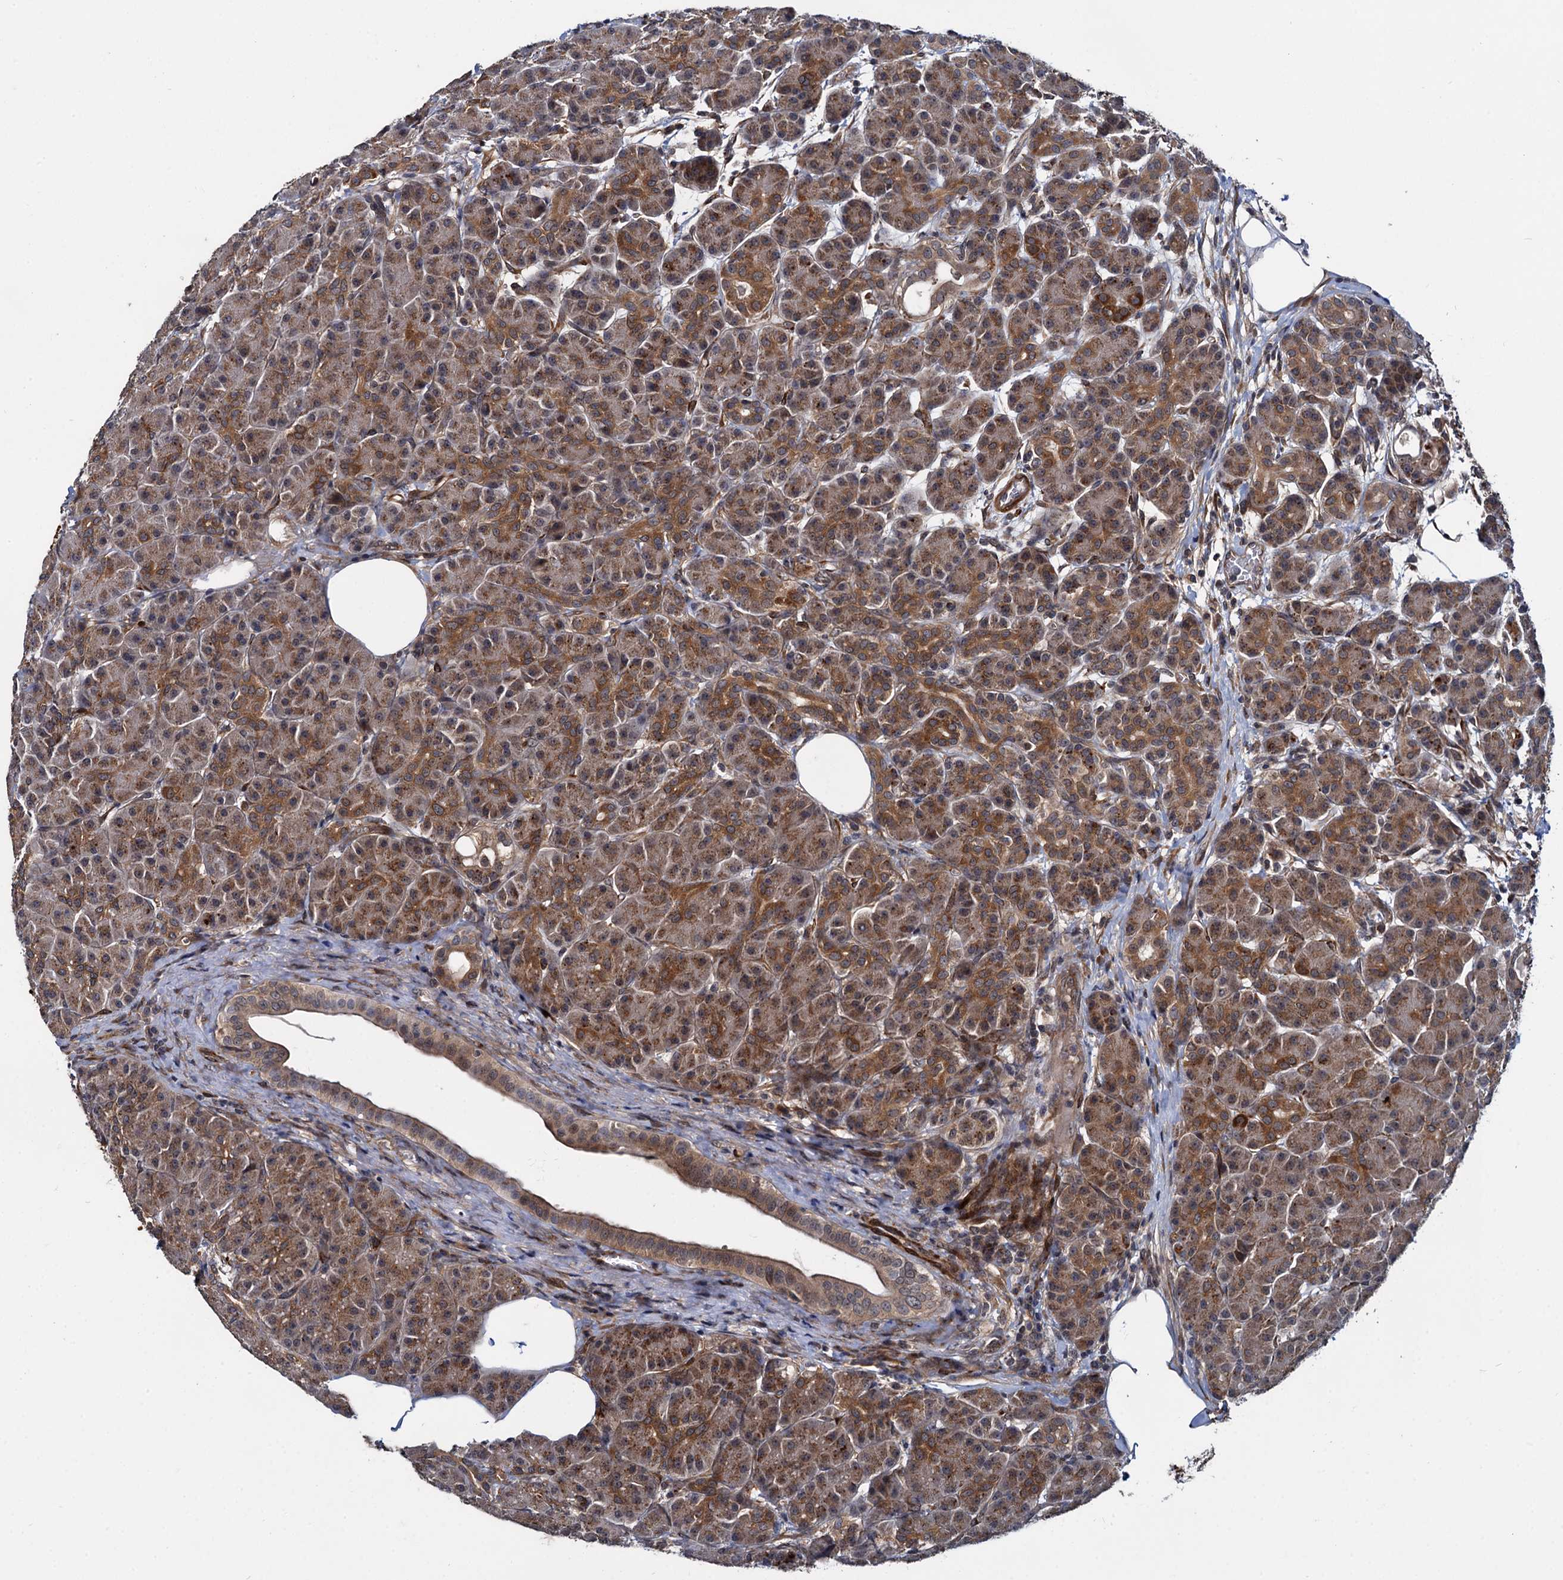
{"staining": {"intensity": "moderate", "quantity": ">75%", "location": "cytoplasmic/membranous"}, "tissue": "pancreas", "cell_type": "Exocrine glandular cells", "image_type": "normal", "snomed": [{"axis": "morphology", "description": "Normal tissue, NOS"}, {"axis": "topography", "description": "Pancreas"}], "caption": "Protein staining displays moderate cytoplasmic/membranous staining in approximately >75% of exocrine glandular cells in benign pancreas. The protein of interest is shown in brown color, while the nuclei are stained blue.", "gene": "ARHGAP42", "patient": {"sex": "male", "age": 63}}